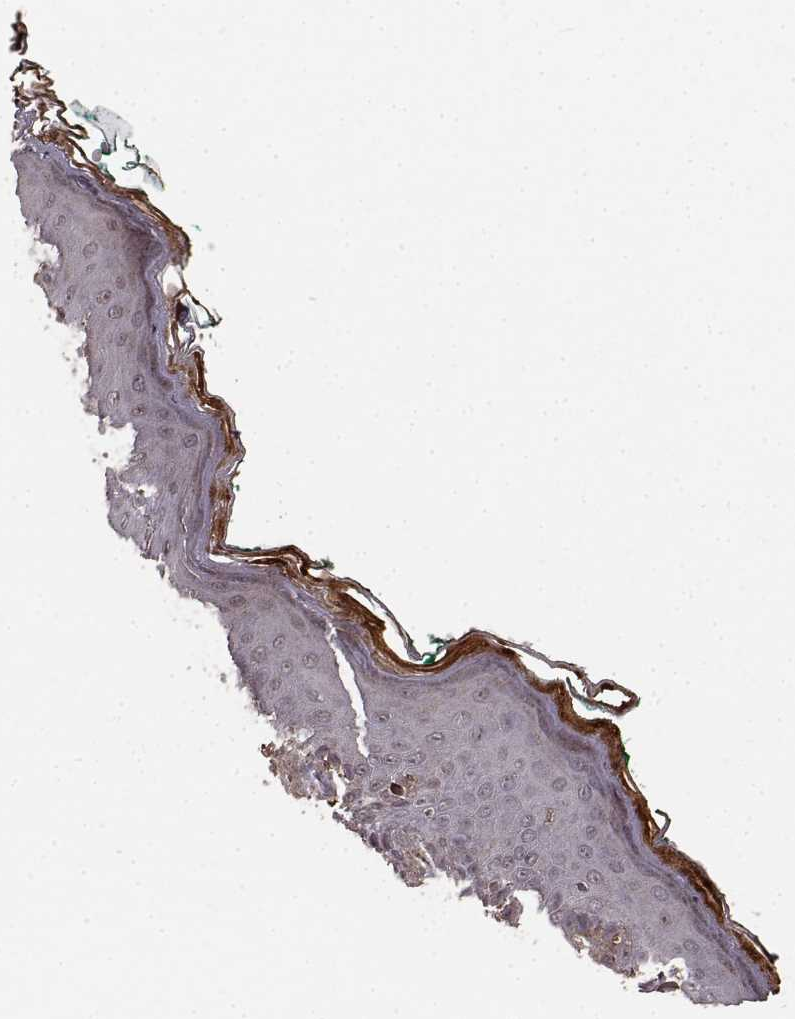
{"staining": {"intensity": "weak", "quantity": ">75%", "location": "cytoplasmic/membranous"}, "tissue": "skin", "cell_type": "Epidermal cells", "image_type": "normal", "snomed": [{"axis": "morphology", "description": "Normal tissue, NOS"}, {"axis": "topography", "description": "Vulva"}], "caption": "Protein analysis of benign skin reveals weak cytoplasmic/membranous expression in approximately >75% of epidermal cells.", "gene": "USP15", "patient": {"sex": "female", "age": 66}}